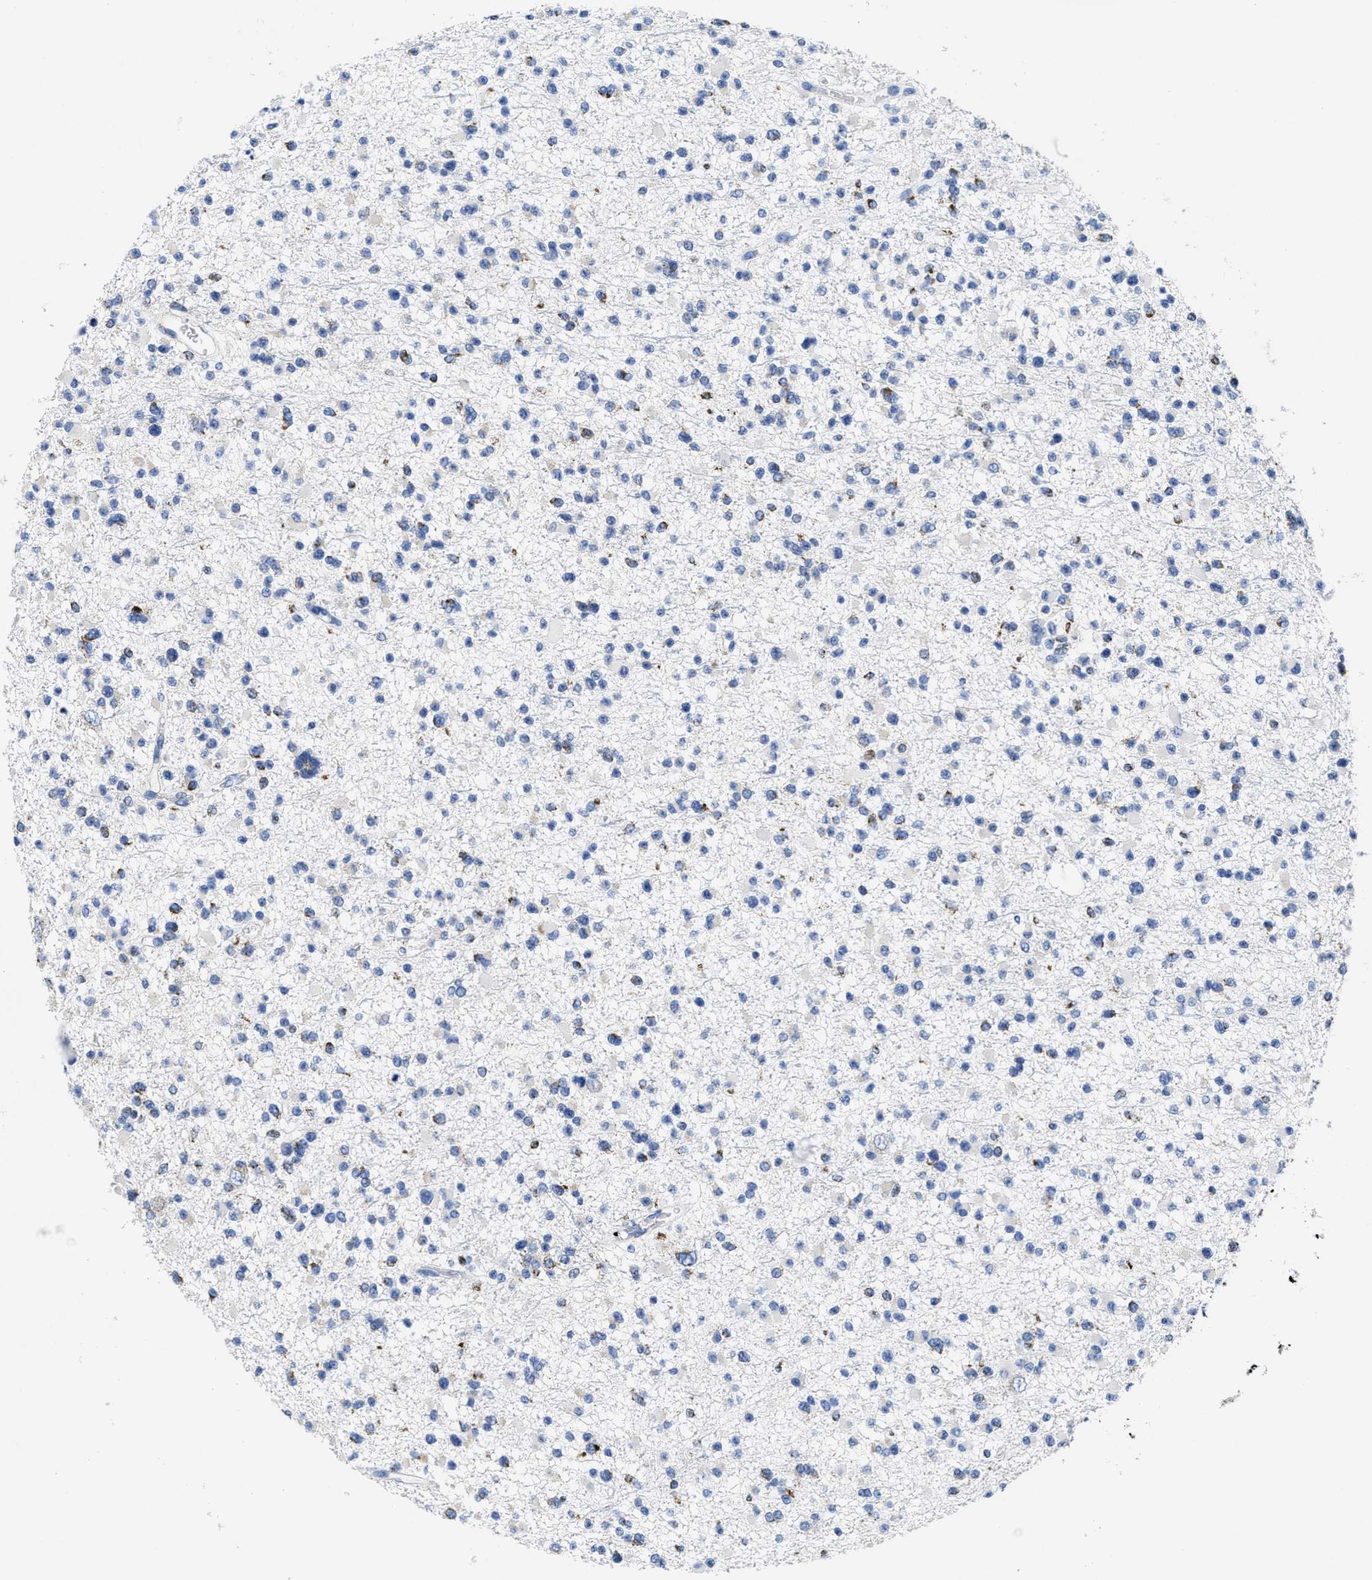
{"staining": {"intensity": "moderate", "quantity": "<25%", "location": "cytoplasmic/membranous"}, "tissue": "glioma", "cell_type": "Tumor cells", "image_type": "cancer", "snomed": [{"axis": "morphology", "description": "Glioma, malignant, Low grade"}, {"axis": "topography", "description": "Brain"}], "caption": "Immunohistochemical staining of malignant low-grade glioma shows low levels of moderate cytoplasmic/membranous protein staining in approximately <25% of tumor cells. The staining was performed using DAB, with brown indicating positive protein expression. Nuclei are stained blue with hematoxylin.", "gene": "TBRG4", "patient": {"sex": "female", "age": 22}}